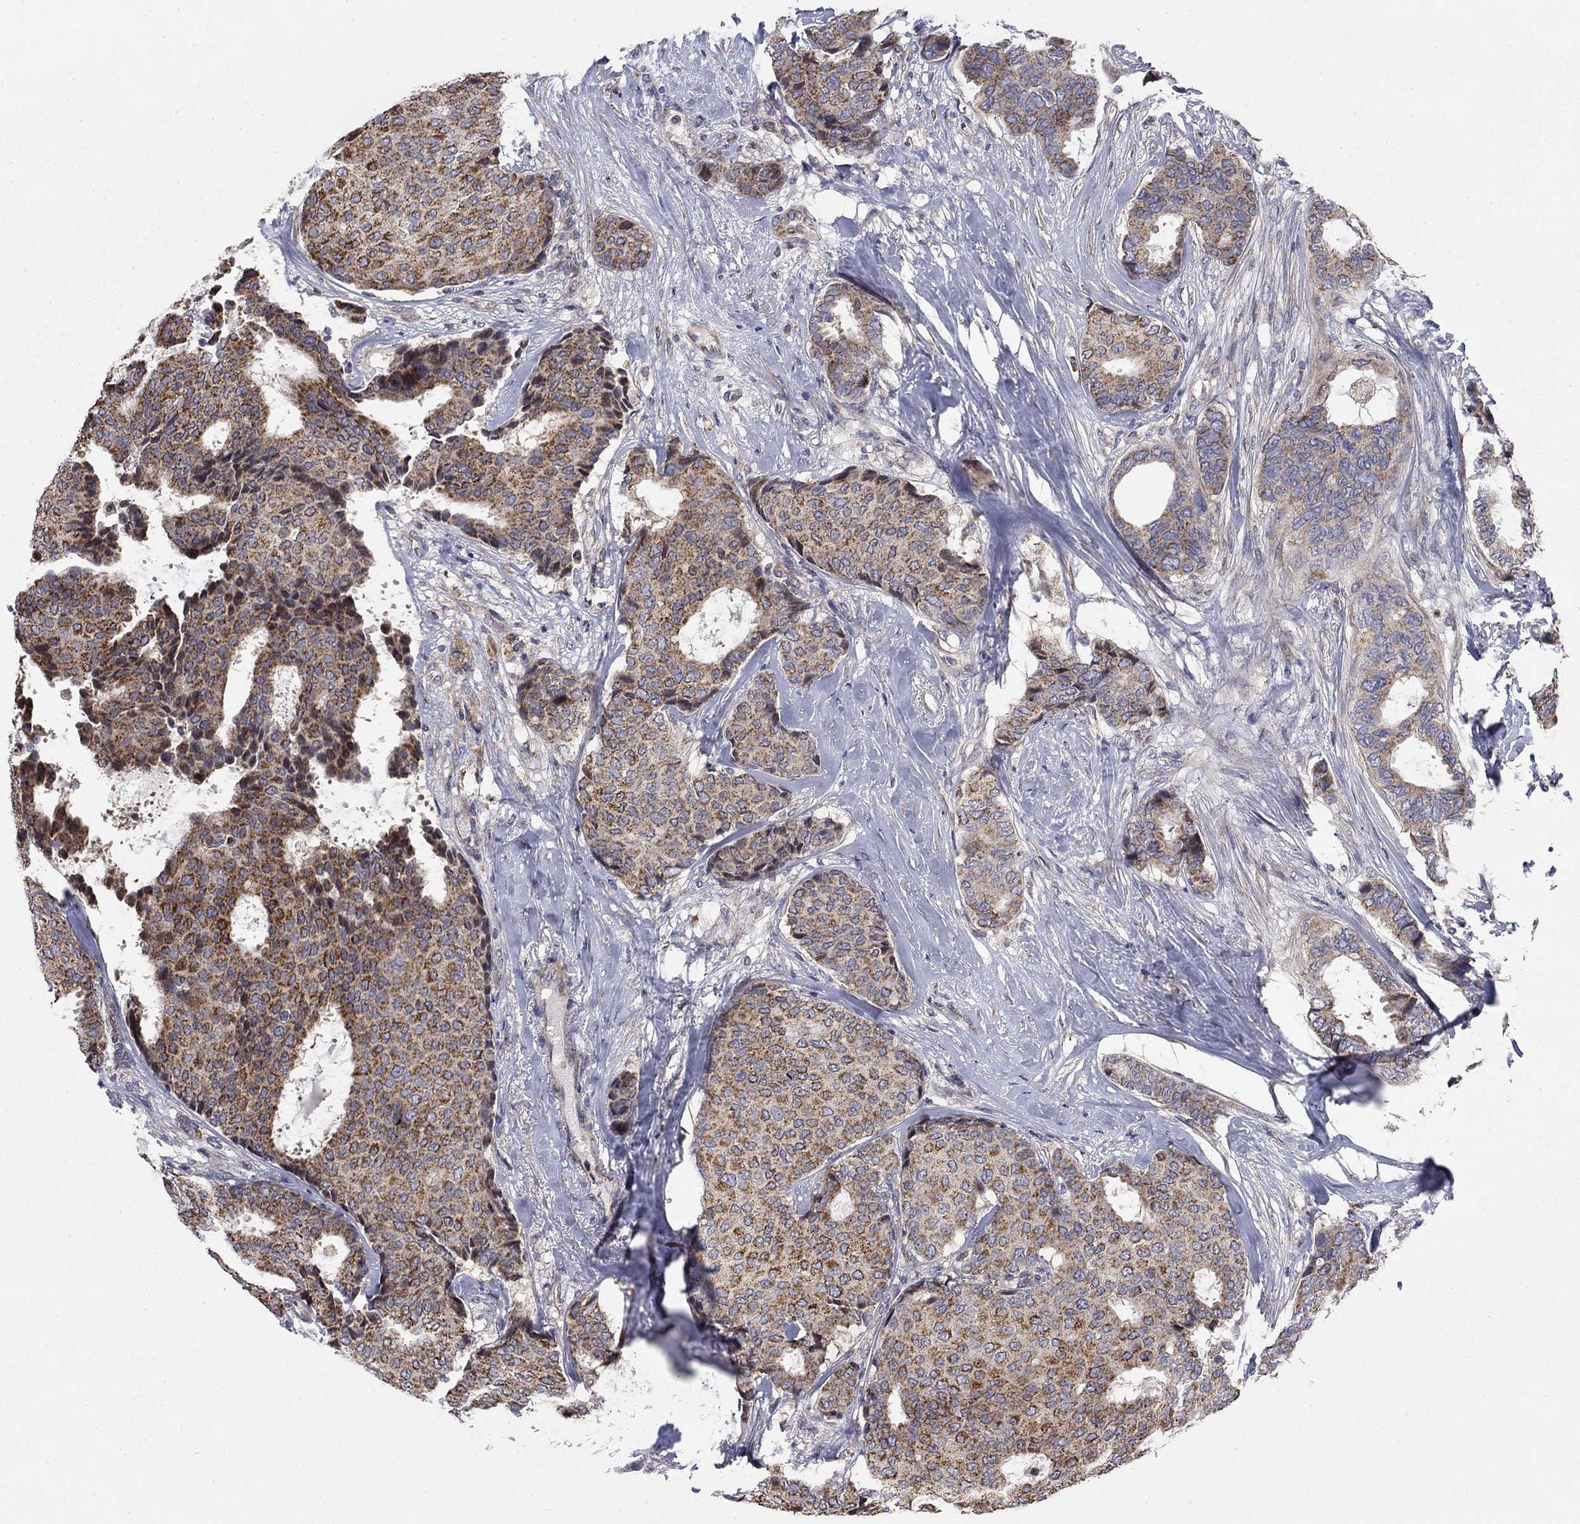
{"staining": {"intensity": "strong", "quantity": "25%-75%", "location": "cytoplasmic/membranous"}, "tissue": "breast cancer", "cell_type": "Tumor cells", "image_type": "cancer", "snomed": [{"axis": "morphology", "description": "Duct carcinoma"}, {"axis": "topography", "description": "Breast"}], "caption": "An immunohistochemistry photomicrograph of tumor tissue is shown. Protein staining in brown labels strong cytoplasmic/membranous positivity in breast cancer within tumor cells. The staining was performed using DAB to visualize the protein expression in brown, while the nuclei were stained in blue with hematoxylin (Magnification: 20x).", "gene": "MMAA", "patient": {"sex": "female", "age": 75}}